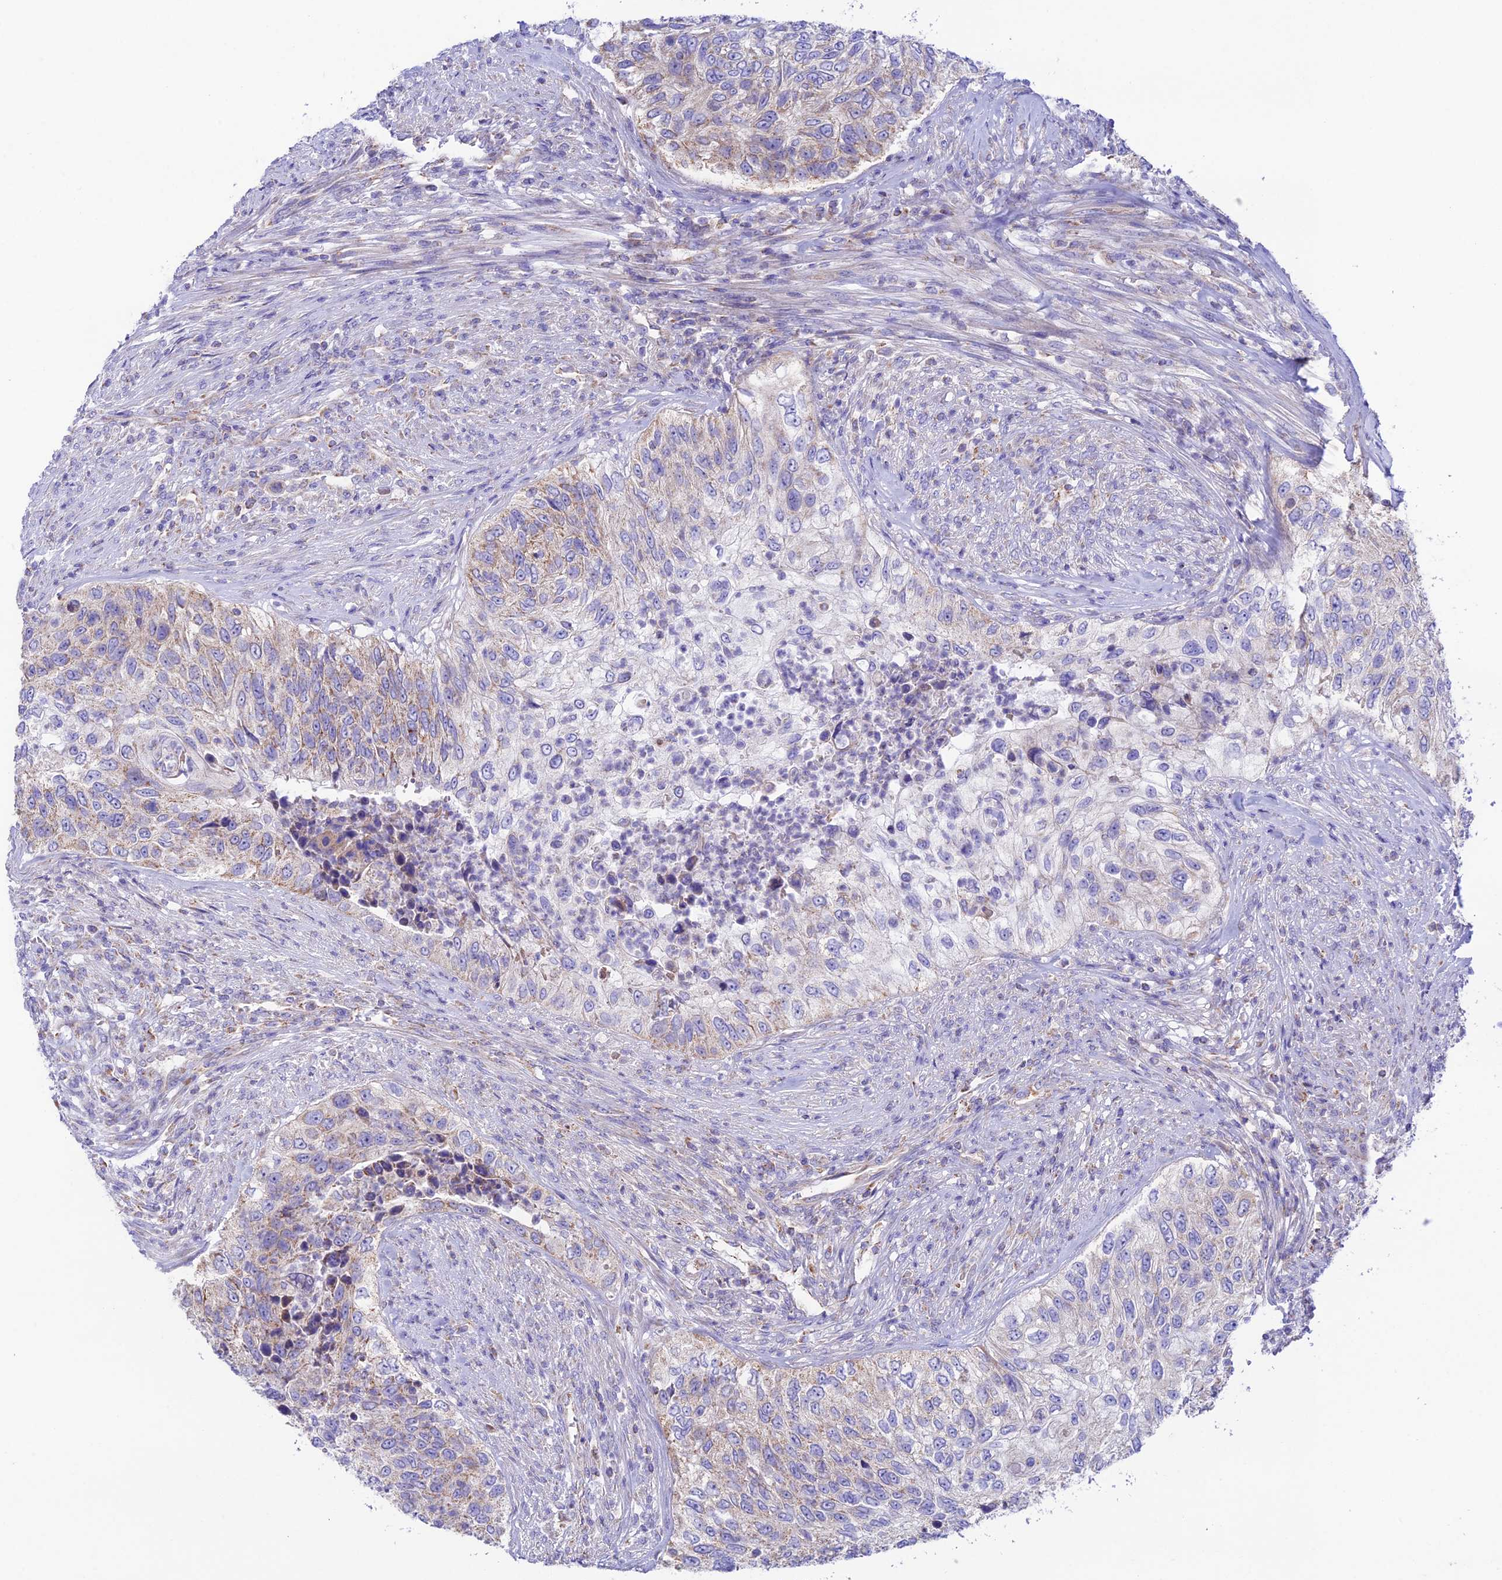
{"staining": {"intensity": "weak", "quantity": "<25%", "location": "cytoplasmic/membranous"}, "tissue": "urothelial cancer", "cell_type": "Tumor cells", "image_type": "cancer", "snomed": [{"axis": "morphology", "description": "Urothelial carcinoma, High grade"}, {"axis": "topography", "description": "Urinary bladder"}], "caption": "This image is of high-grade urothelial carcinoma stained with IHC to label a protein in brown with the nuclei are counter-stained blue. There is no expression in tumor cells. (Immunohistochemistry (ihc), brightfield microscopy, high magnification).", "gene": "HSDL2", "patient": {"sex": "female", "age": 60}}